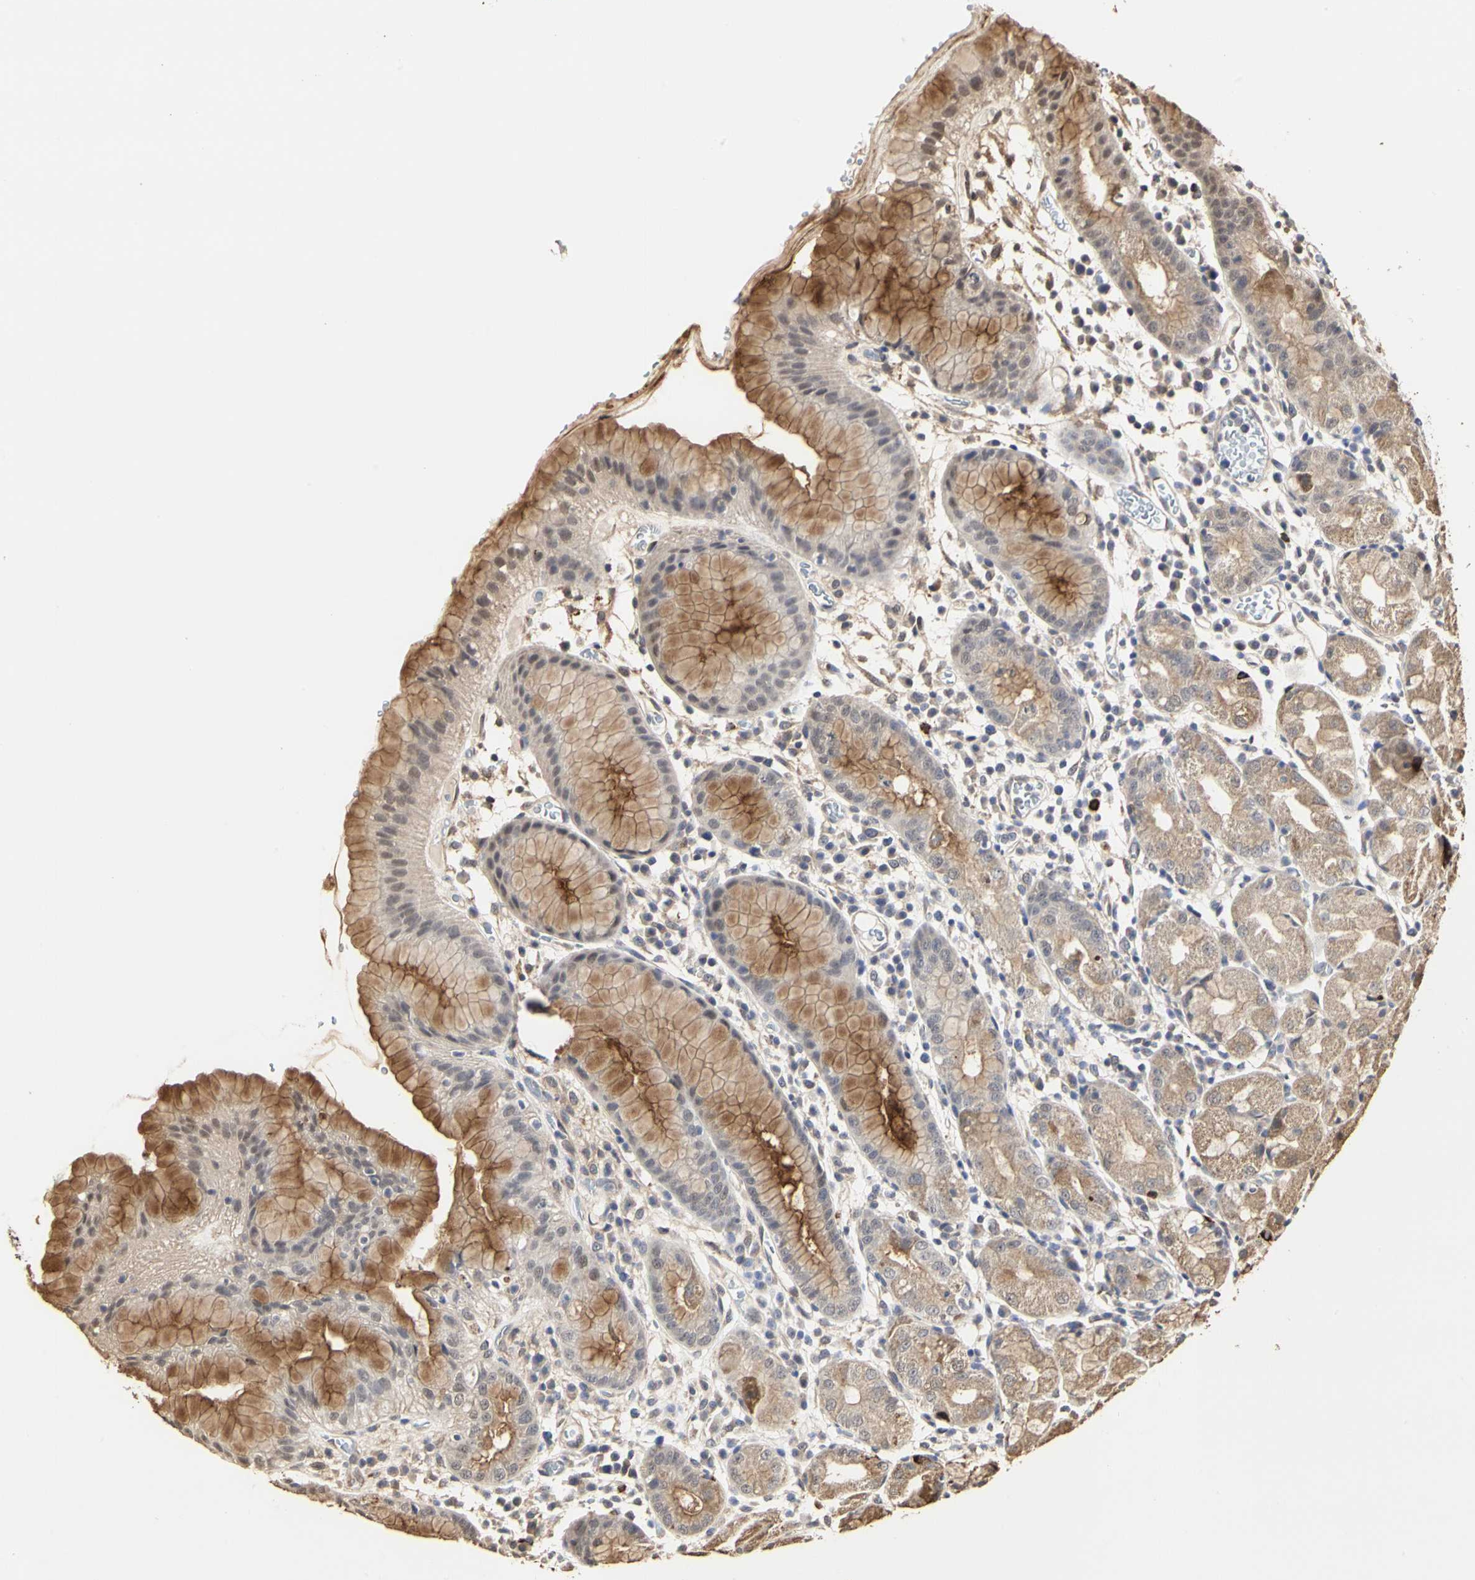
{"staining": {"intensity": "moderate", "quantity": ">75%", "location": "cytoplasmic/membranous"}, "tissue": "stomach", "cell_type": "Glandular cells", "image_type": "normal", "snomed": [{"axis": "morphology", "description": "Normal tissue, NOS"}, {"axis": "topography", "description": "Stomach"}, {"axis": "topography", "description": "Stomach, lower"}], "caption": "Immunohistochemistry of unremarkable human stomach displays medium levels of moderate cytoplasmic/membranous positivity in approximately >75% of glandular cells.", "gene": "TAOK1", "patient": {"sex": "female", "age": 75}}